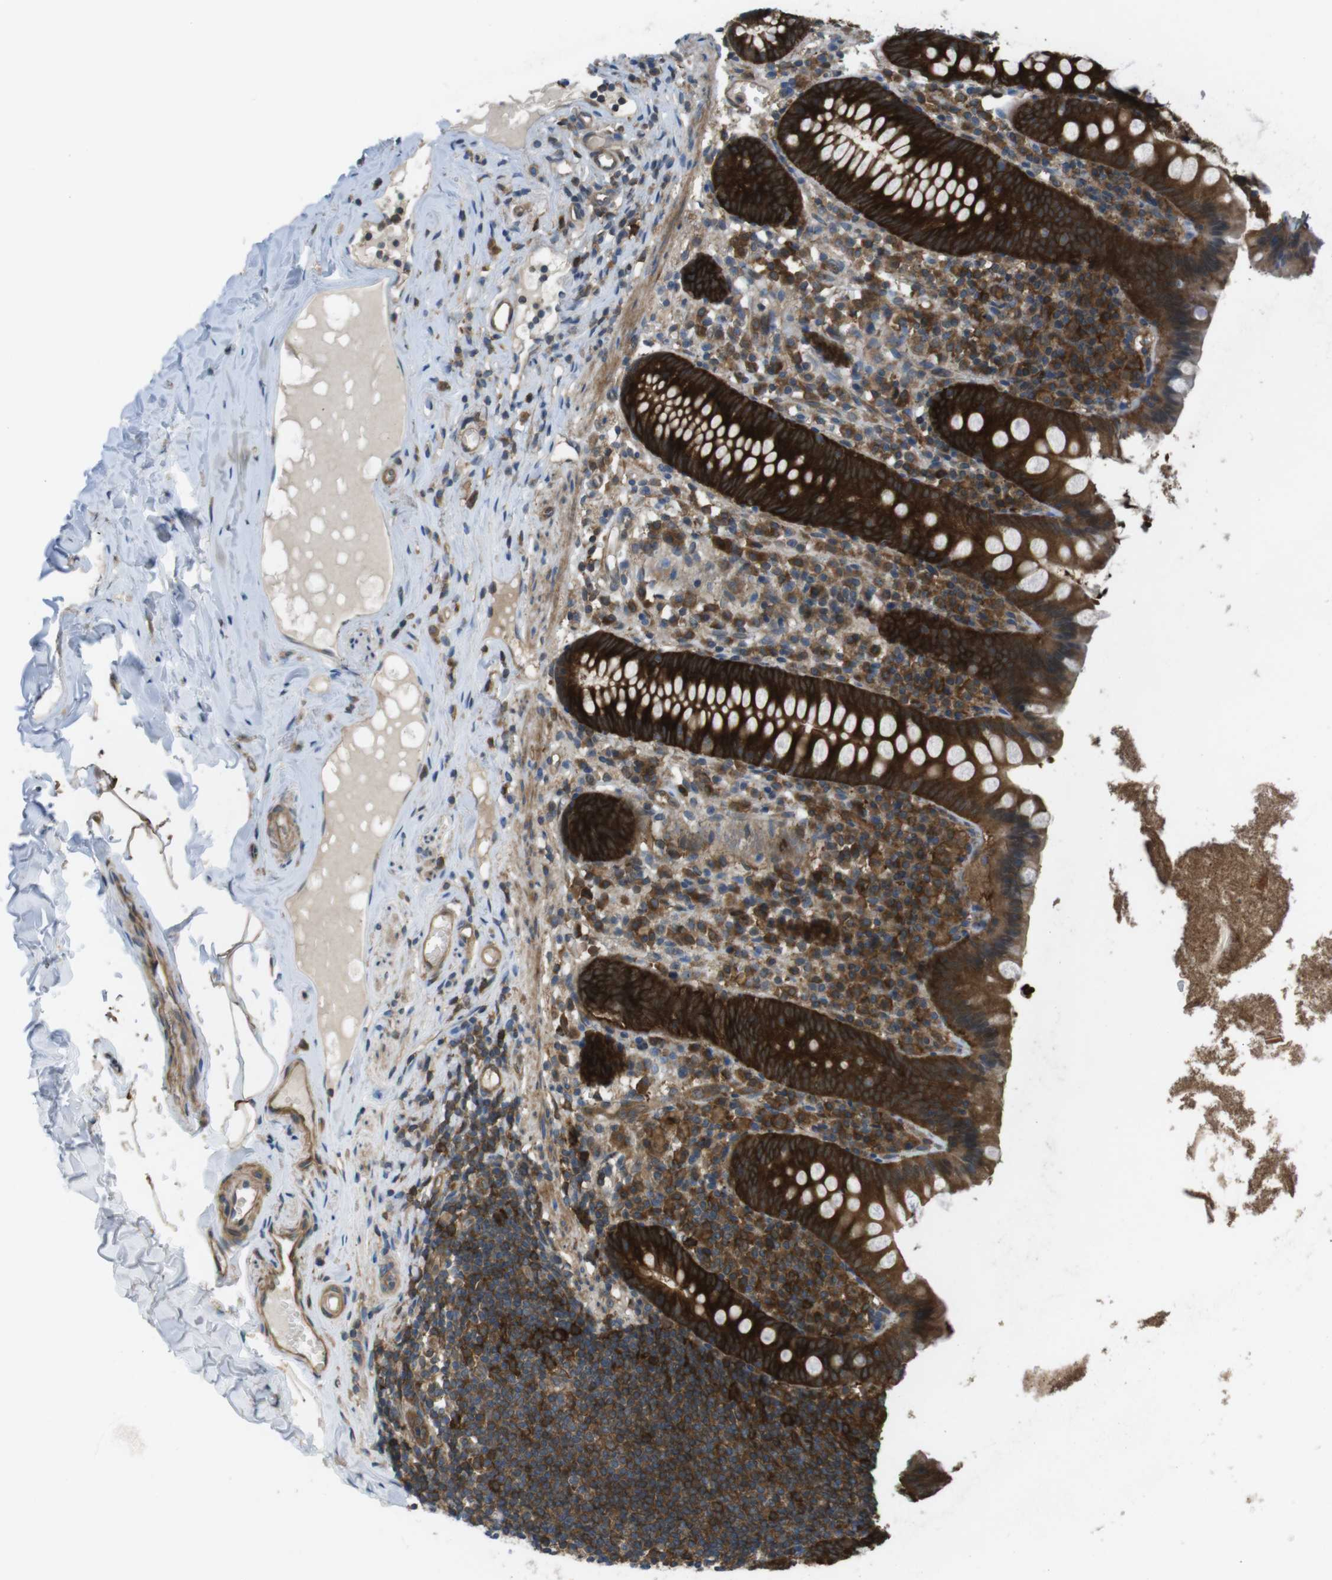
{"staining": {"intensity": "strong", "quantity": ">75%", "location": "cytoplasmic/membranous"}, "tissue": "appendix", "cell_type": "Glandular cells", "image_type": "normal", "snomed": [{"axis": "morphology", "description": "Normal tissue, NOS"}, {"axis": "topography", "description": "Appendix"}], "caption": "Normal appendix reveals strong cytoplasmic/membranous positivity in about >75% of glandular cells.", "gene": "MTHFD1L", "patient": {"sex": "male", "age": 52}}